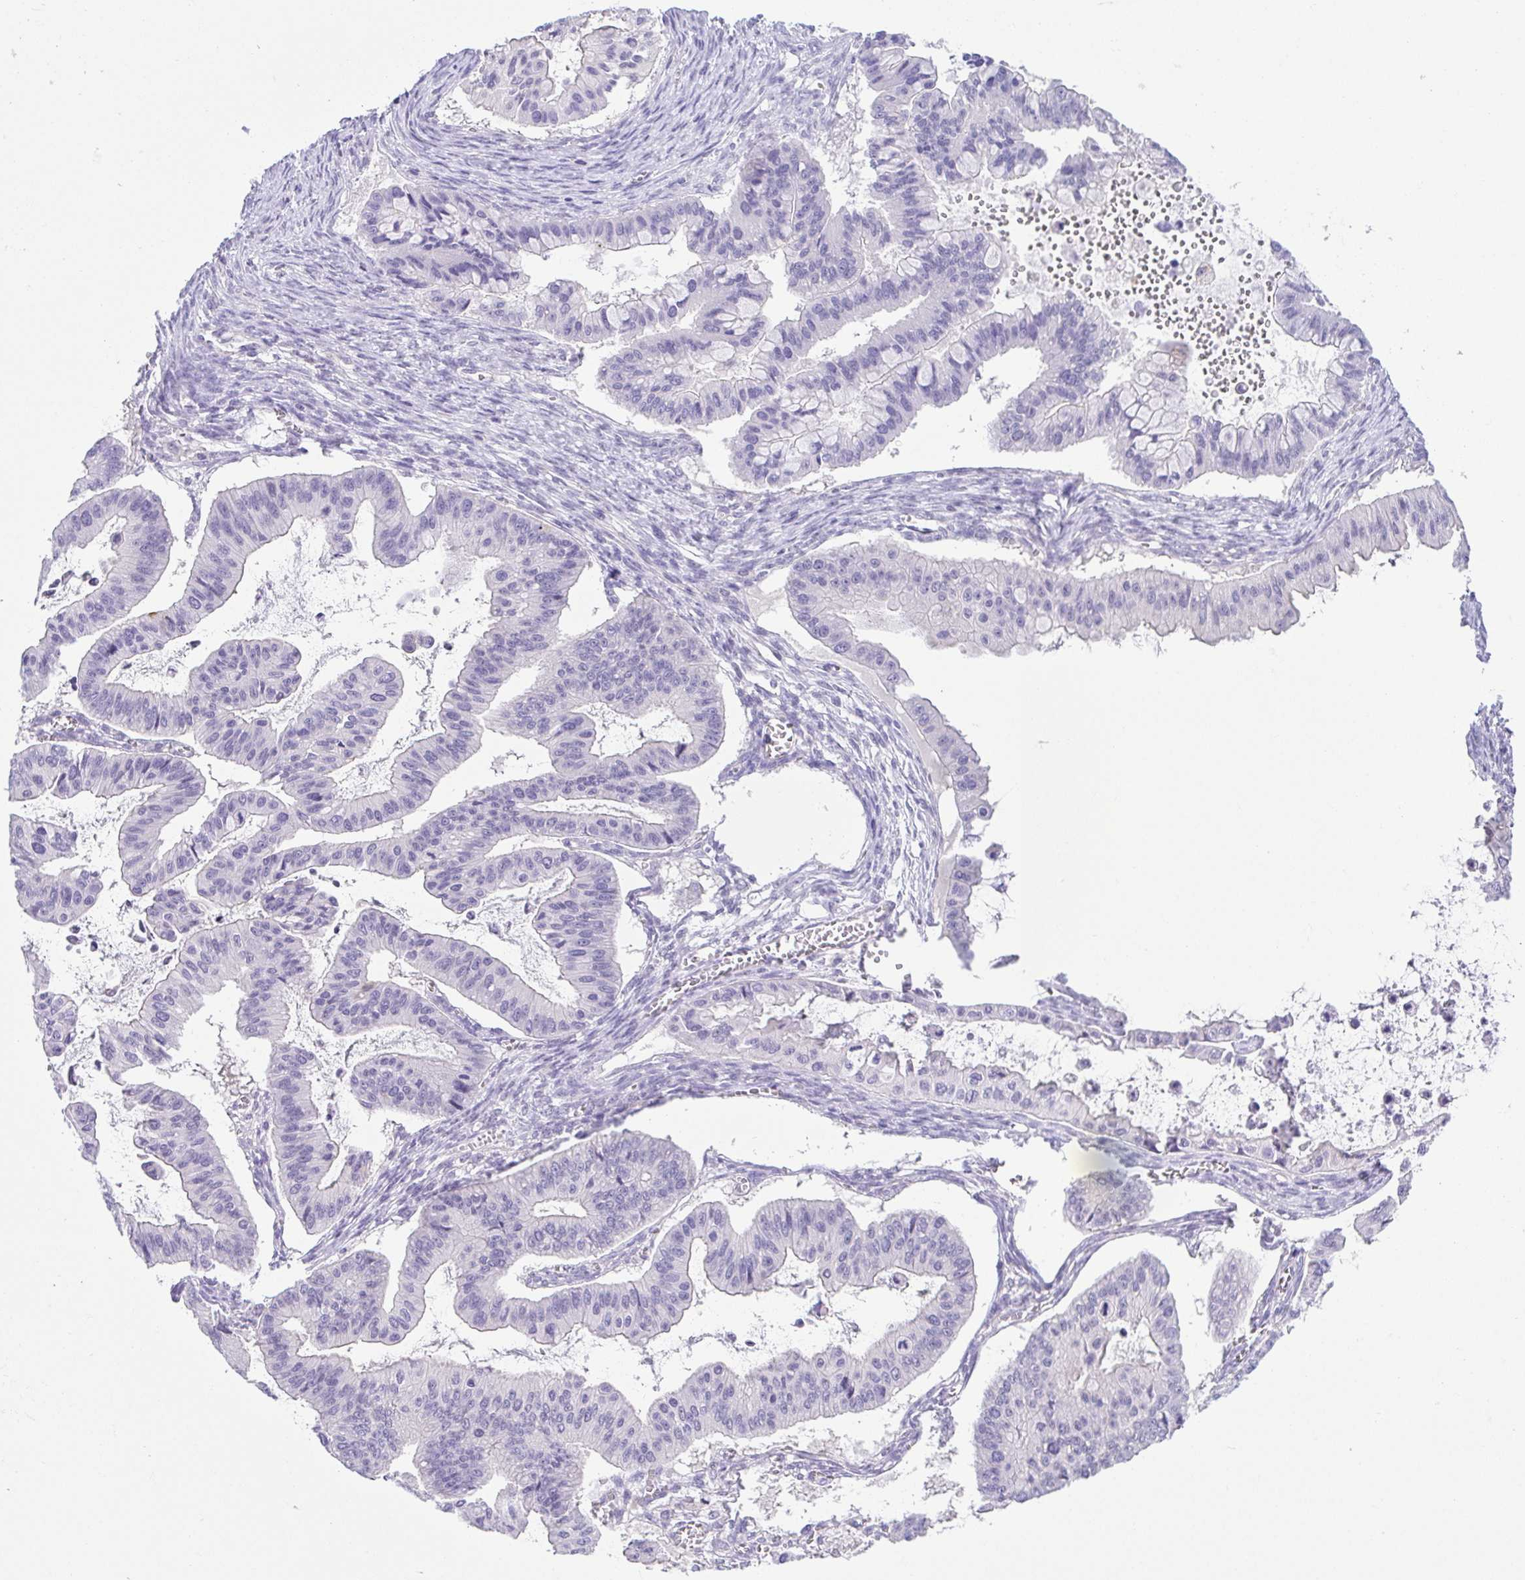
{"staining": {"intensity": "negative", "quantity": "none", "location": "none"}, "tissue": "ovarian cancer", "cell_type": "Tumor cells", "image_type": "cancer", "snomed": [{"axis": "morphology", "description": "Cystadenocarcinoma, mucinous, NOS"}, {"axis": "topography", "description": "Ovary"}], "caption": "An immunohistochemistry (IHC) image of ovarian cancer (mucinous cystadenocarcinoma) is shown. There is no staining in tumor cells of ovarian cancer (mucinous cystadenocarcinoma).", "gene": "KRTDAP", "patient": {"sex": "female", "age": 72}}